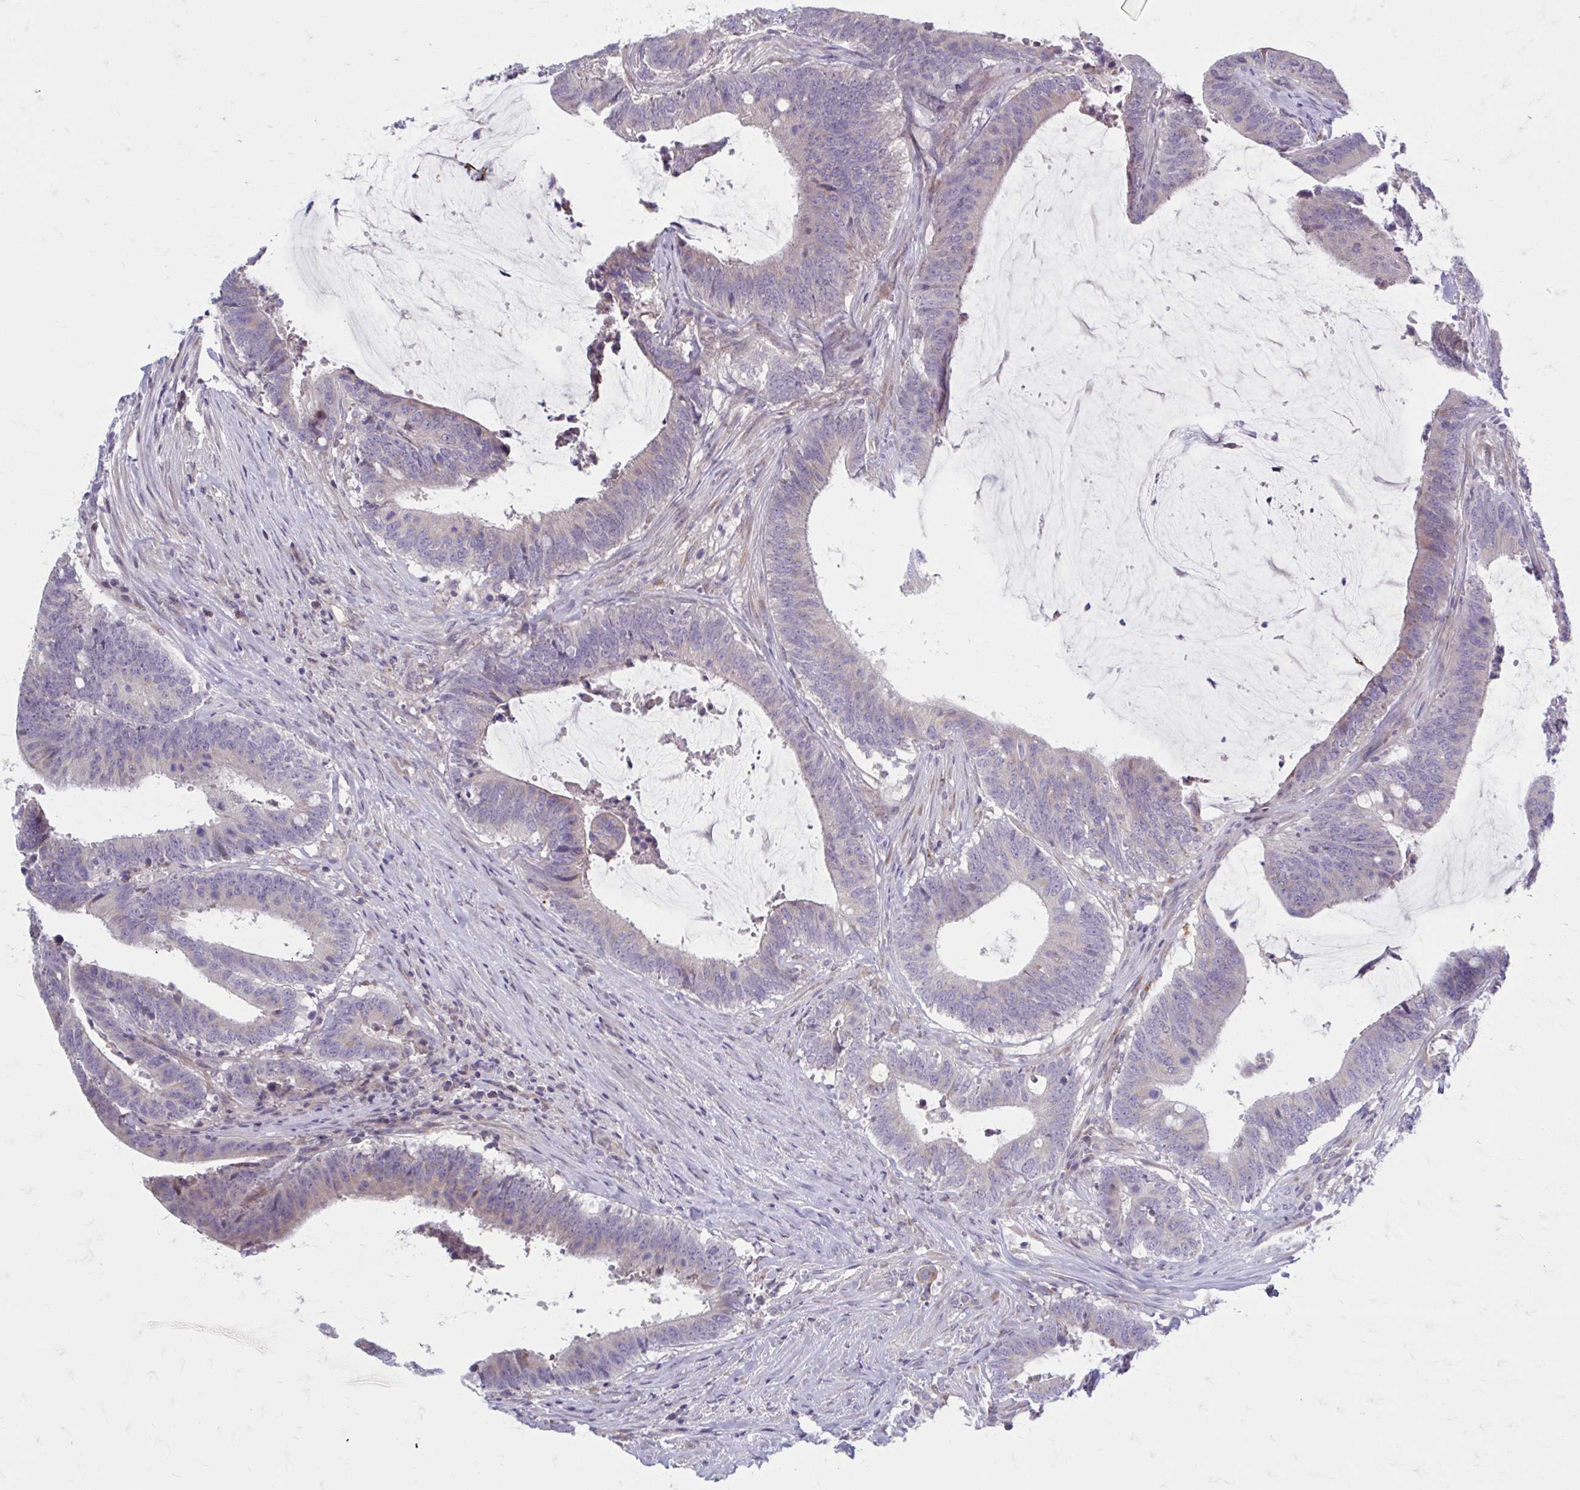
{"staining": {"intensity": "weak", "quantity": "<25%", "location": "cytoplasmic/membranous"}, "tissue": "colorectal cancer", "cell_type": "Tumor cells", "image_type": "cancer", "snomed": [{"axis": "morphology", "description": "Adenocarcinoma, NOS"}, {"axis": "topography", "description": "Colon"}], "caption": "Histopathology image shows no significant protein expression in tumor cells of colorectal adenocarcinoma.", "gene": "CHST3", "patient": {"sex": "female", "age": 43}}